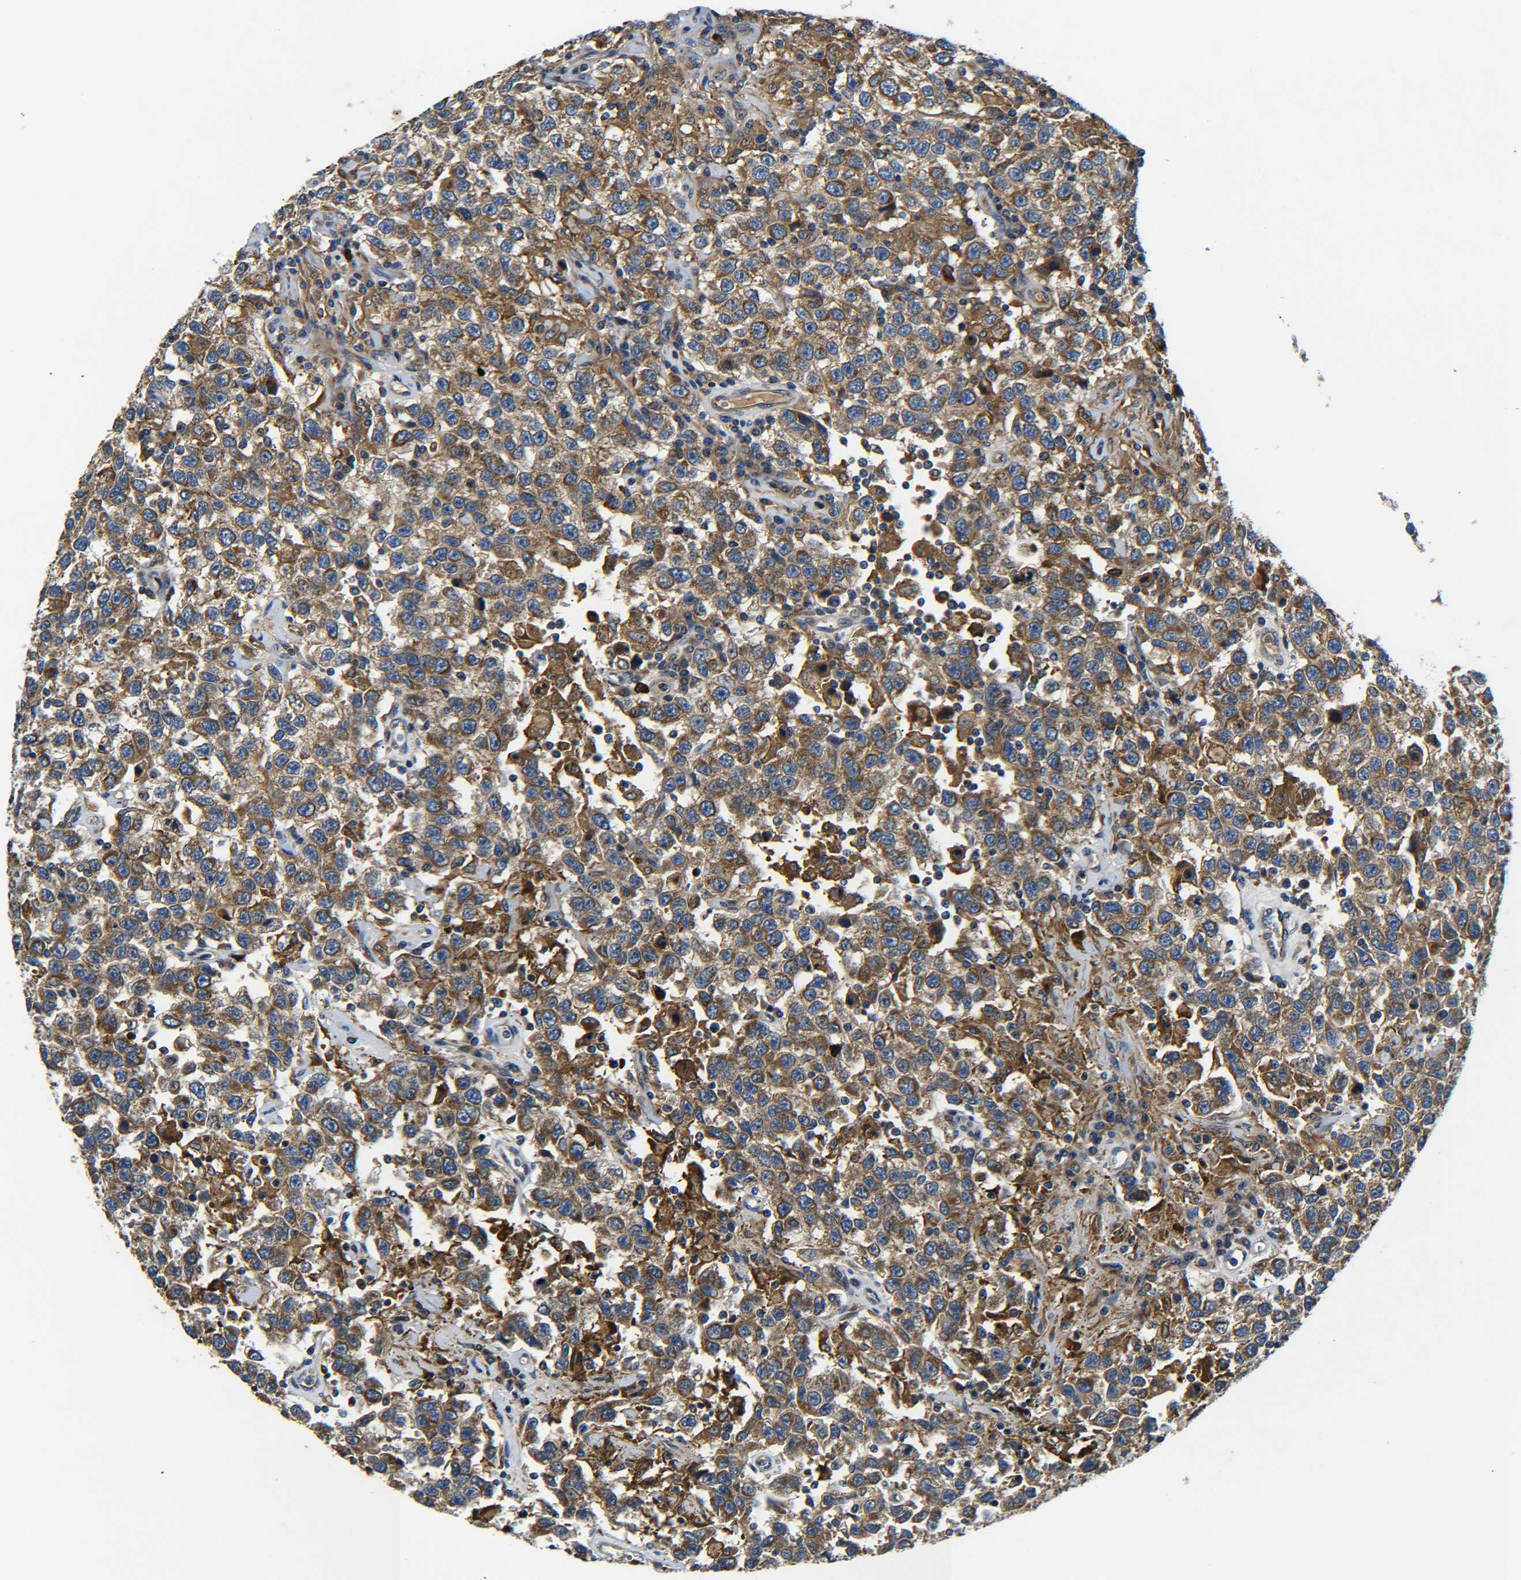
{"staining": {"intensity": "moderate", "quantity": ">75%", "location": "cytoplasmic/membranous"}, "tissue": "testis cancer", "cell_type": "Tumor cells", "image_type": "cancer", "snomed": [{"axis": "morphology", "description": "Seminoma, NOS"}, {"axis": "topography", "description": "Testis"}], "caption": "Moderate cytoplasmic/membranous staining for a protein is identified in about >75% of tumor cells of testis cancer using IHC.", "gene": "RAB1B", "patient": {"sex": "male", "age": 41}}